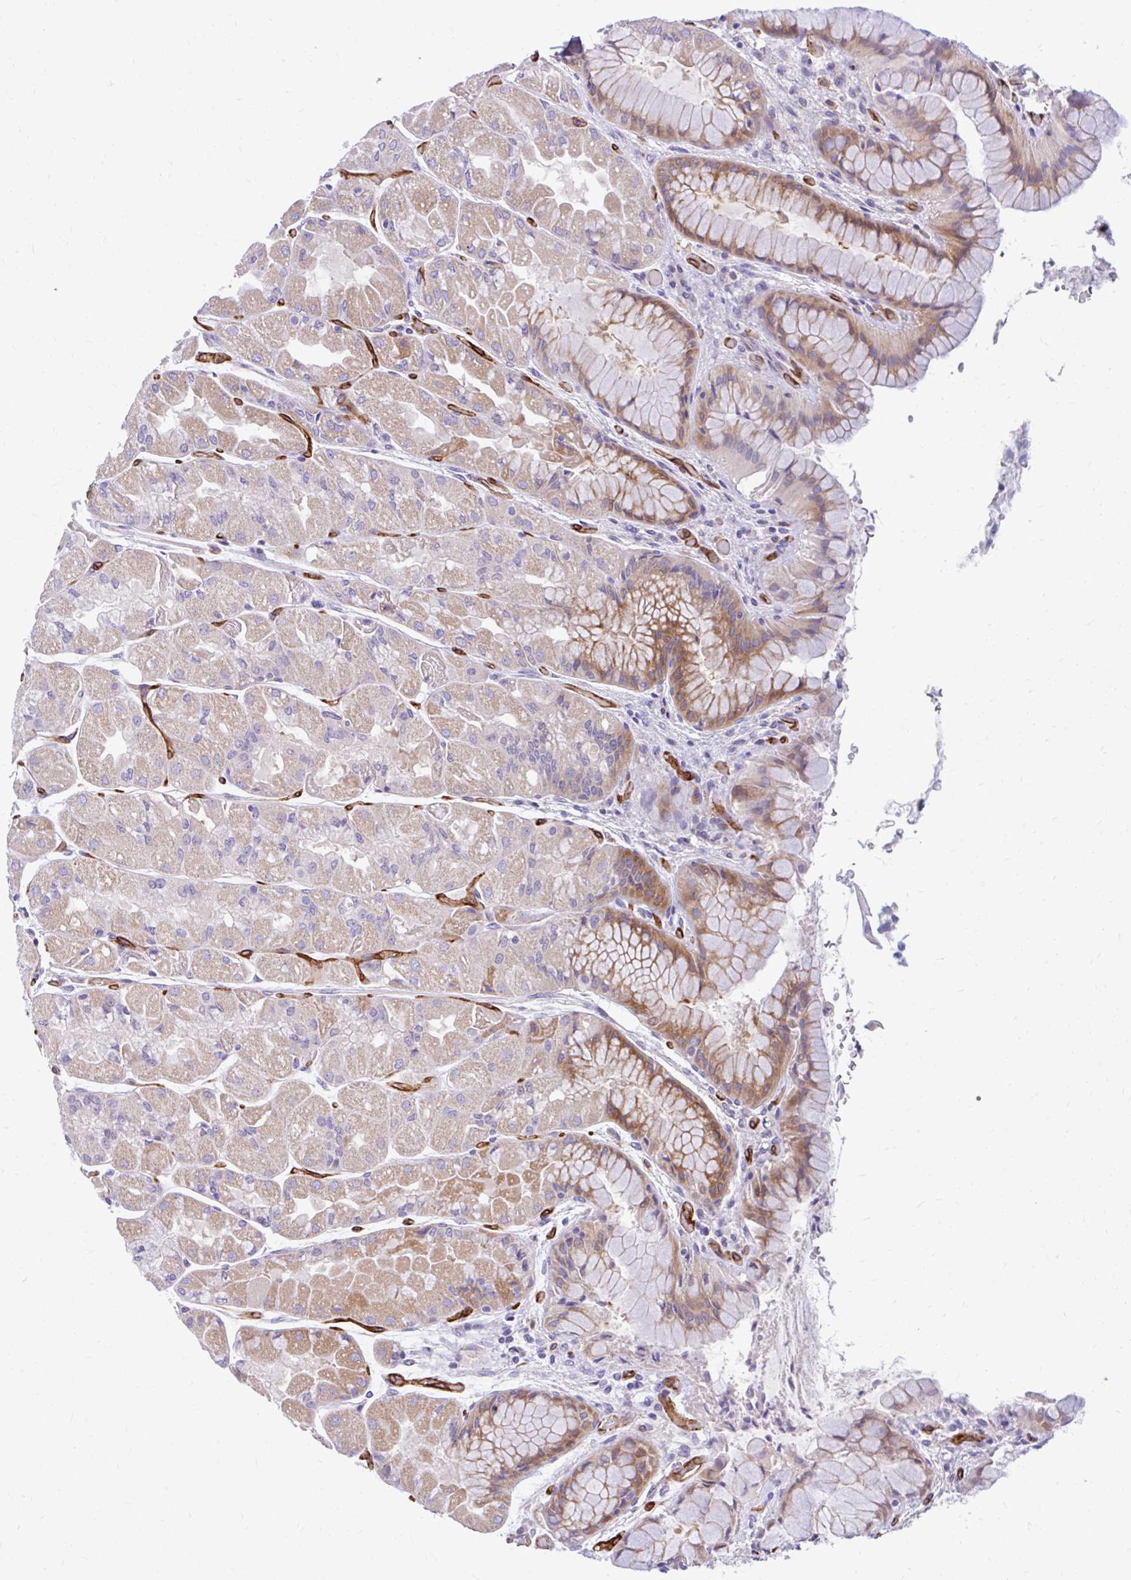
{"staining": {"intensity": "moderate", "quantity": "25%-75%", "location": "cytoplasmic/membranous"}, "tissue": "stomach", "cell_type": "Glandular cells", "image_type": "normal", "snomed": [{"axis": "morphology", "description": "Normal tissue, NOS"}, {"axis": "topography", "description": "Stomach"}], "caption": "Brown immunohistochemical staining in unremarkable stomach exhibits moderate cytoplasmic/membranous staining in about 25%-75% of glandular cells. (brown staining indicates protein expression, while blue staining denotes nuclei).", "gene": "ESPNL", "patient": {"sex": "female", "age": 61}}